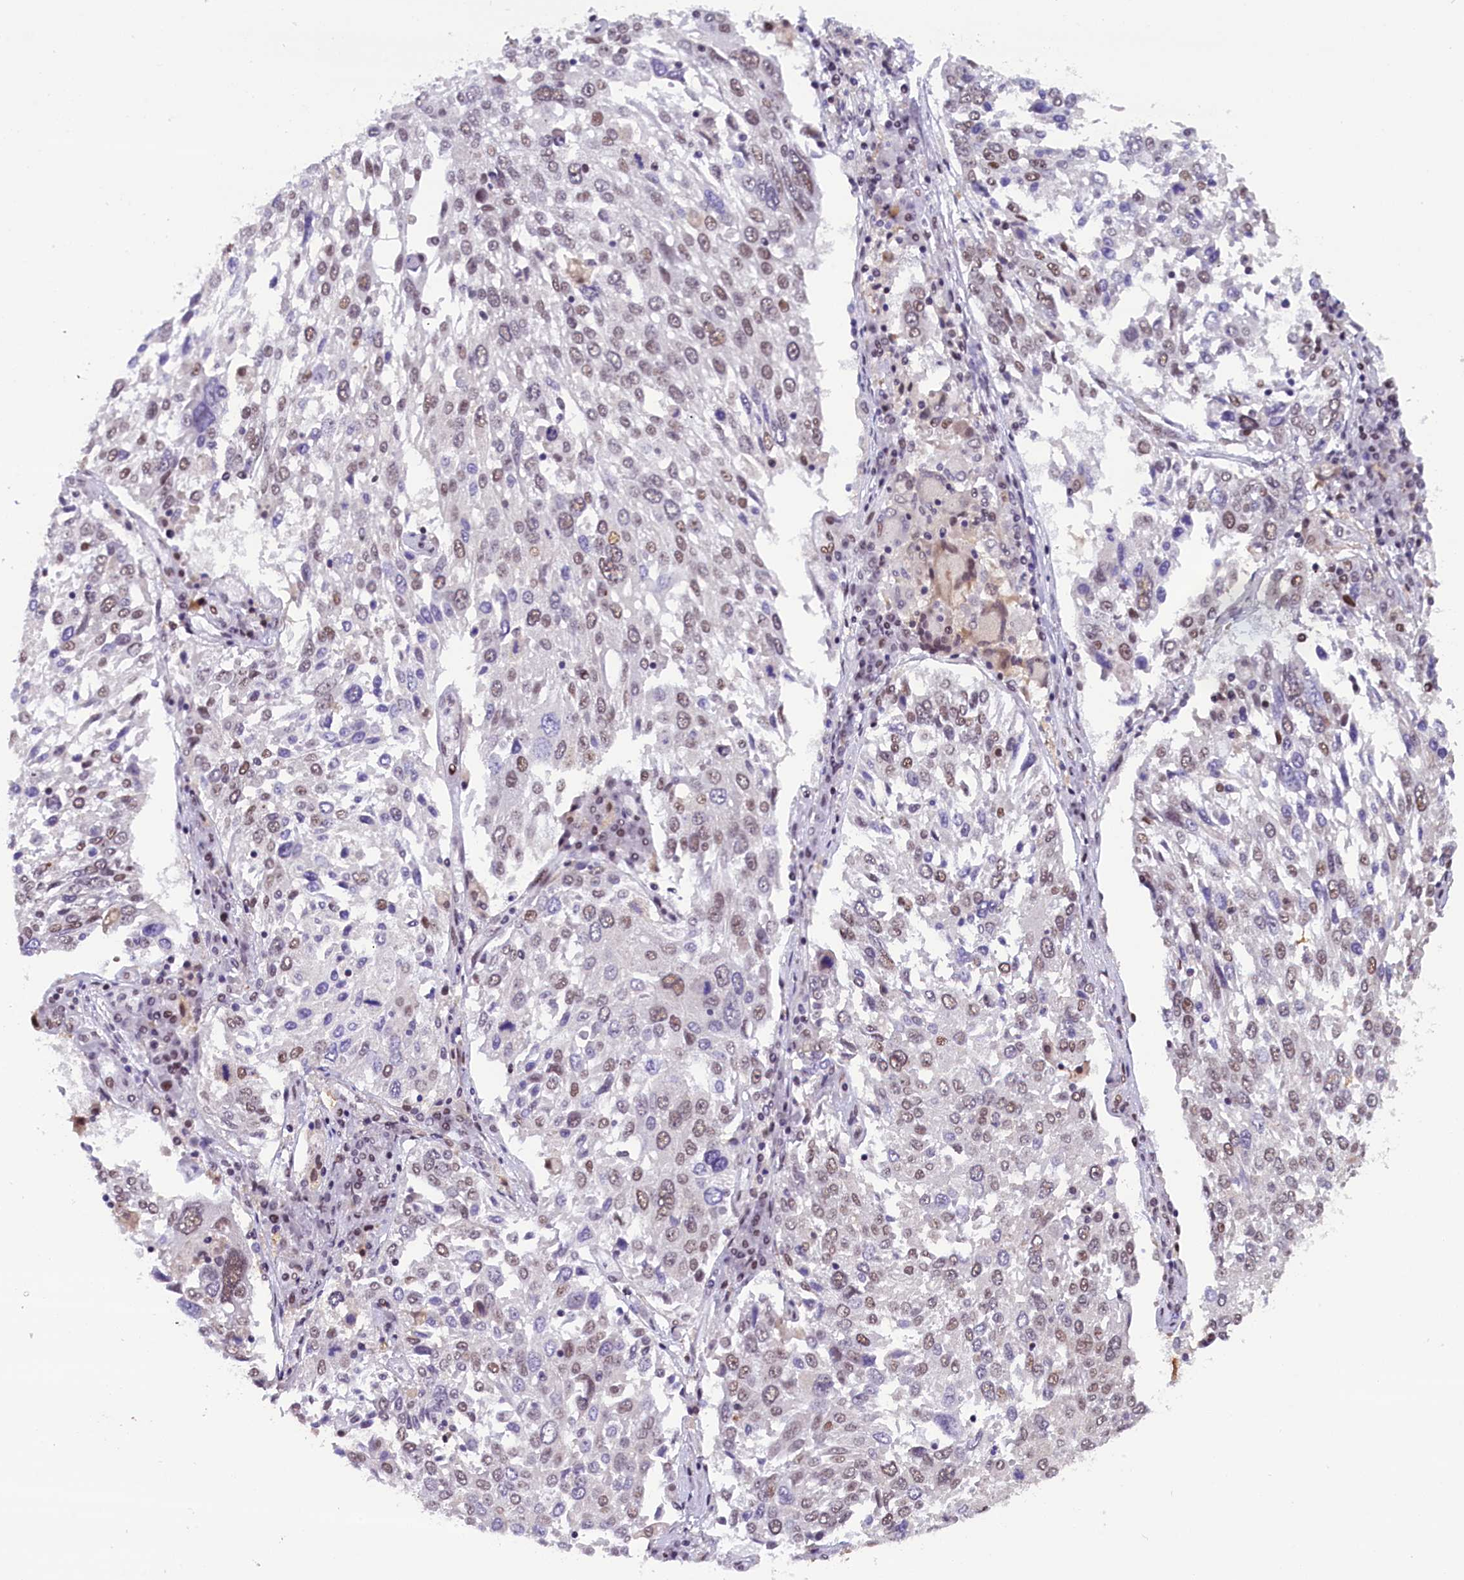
{"staining": {"intensity": "moderate", "quantity": "<25%", "location": "nuclear"}, "tissue": "lung cancer", "cell_type": "Tumor cells", "image_type": "cancer", "snomed": [{"axis": "morphology", "description": "Squamous cell carcinoma, NOS"}, {"axis": "topography", "description": "Lung"}], "caption": "An image showing moderate nuclear expression in approximately <25% of tumor cells in lung cancer, as visualized by brown immunohistochemical staining.", "gene": "CDYL2", "patient": {"sex": "male", "age": 65}}